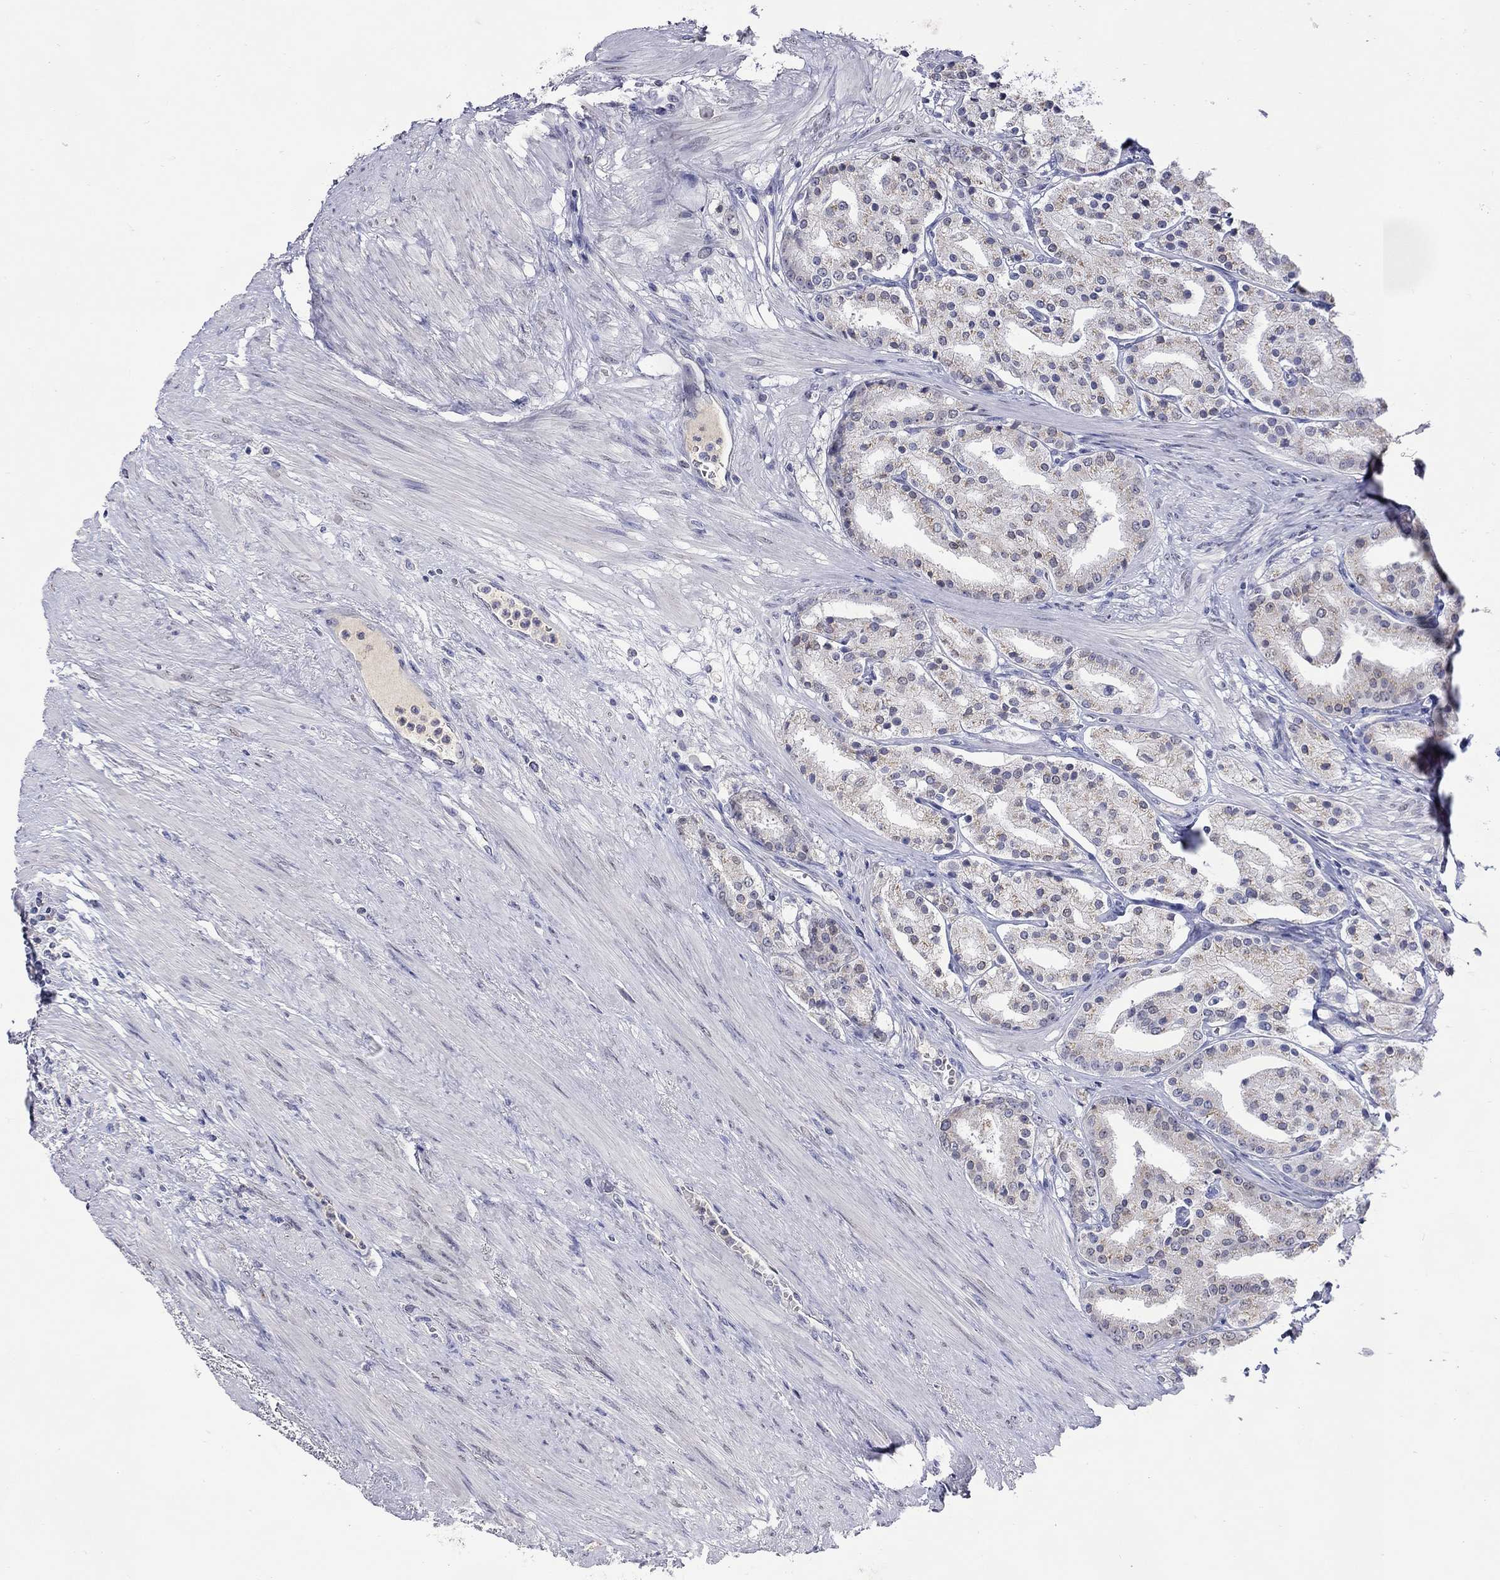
{"staining": {"intensity": "negative", "quantity": "none", "location": "none"}, "tissue": "prostate cancer", "cell_type": "Tumor cells", "image_type": "cancer", "snomed": [{"axis": "morphology", "description": "Adenocarcinoma, NOS"}, {"axis": "topography", "description": "Prostate"}], "caption": "Tumor cells show no significant expression in prostate cancer. The staining is performed using DAB (3,3'-diaminobenzidine) brown chromogen with nuclei counter-stained in using hematoxylin.", "gene": "LRFN4", "patient": {"sex": "male", "age": 69}}